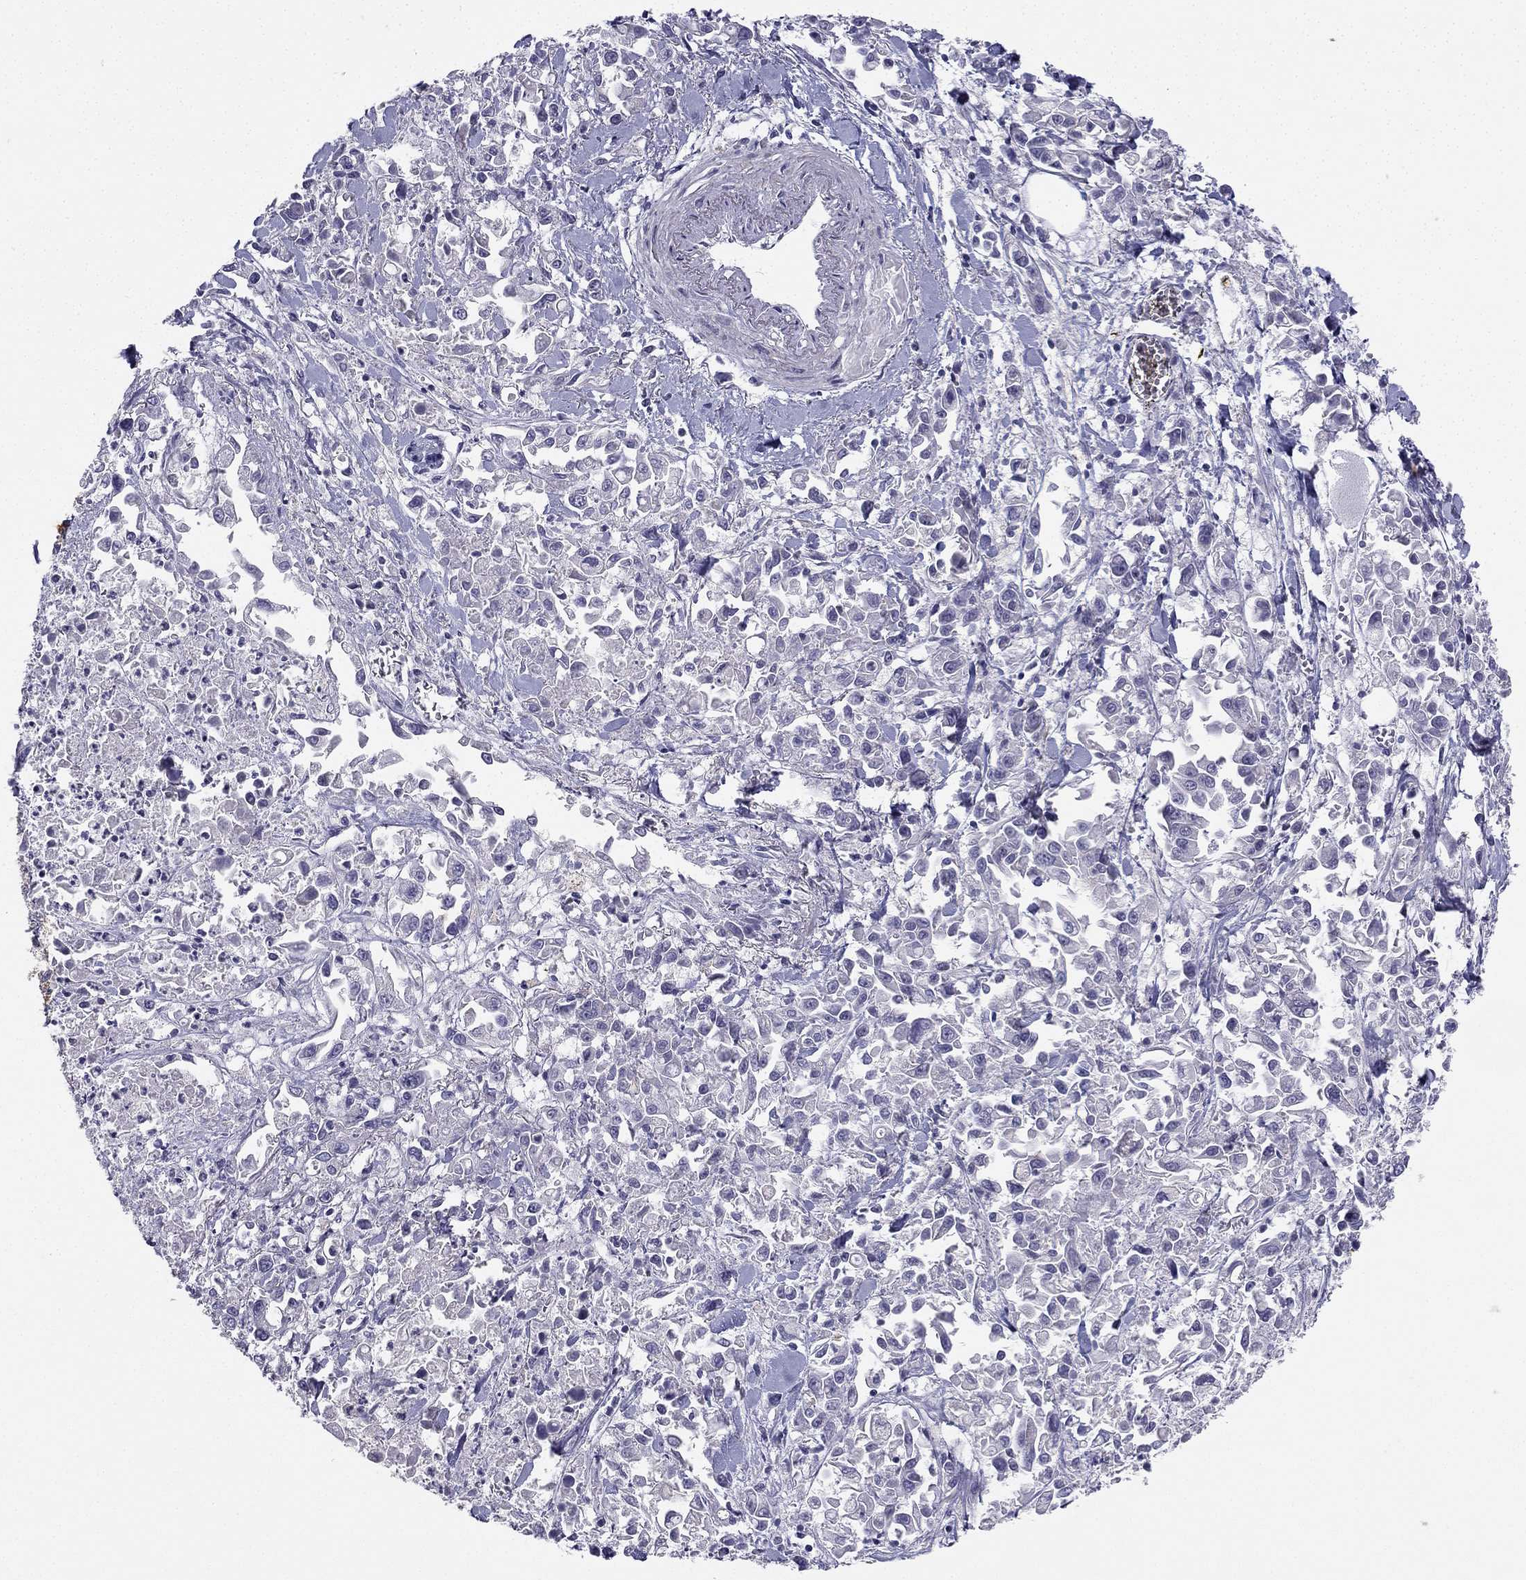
{"staining": {"intensity": "negative", "quantity": "none", "location": "none"}, "tissue": "pancreatic cancer", "cell_type": "Tumor cells", "image_type": "cancer", "snomed": [{"axis": "morphology", "description": "Adenocarcinoma, NOS"}, {"axis": "topography", "description": "Pancreas"}], "caption": "Pancreatic cancer was stained to show a protein in brown. There is no significant staining in tumor cells.", "gene": "CHST8", "patient": {"sex": "female", "age": 83}}